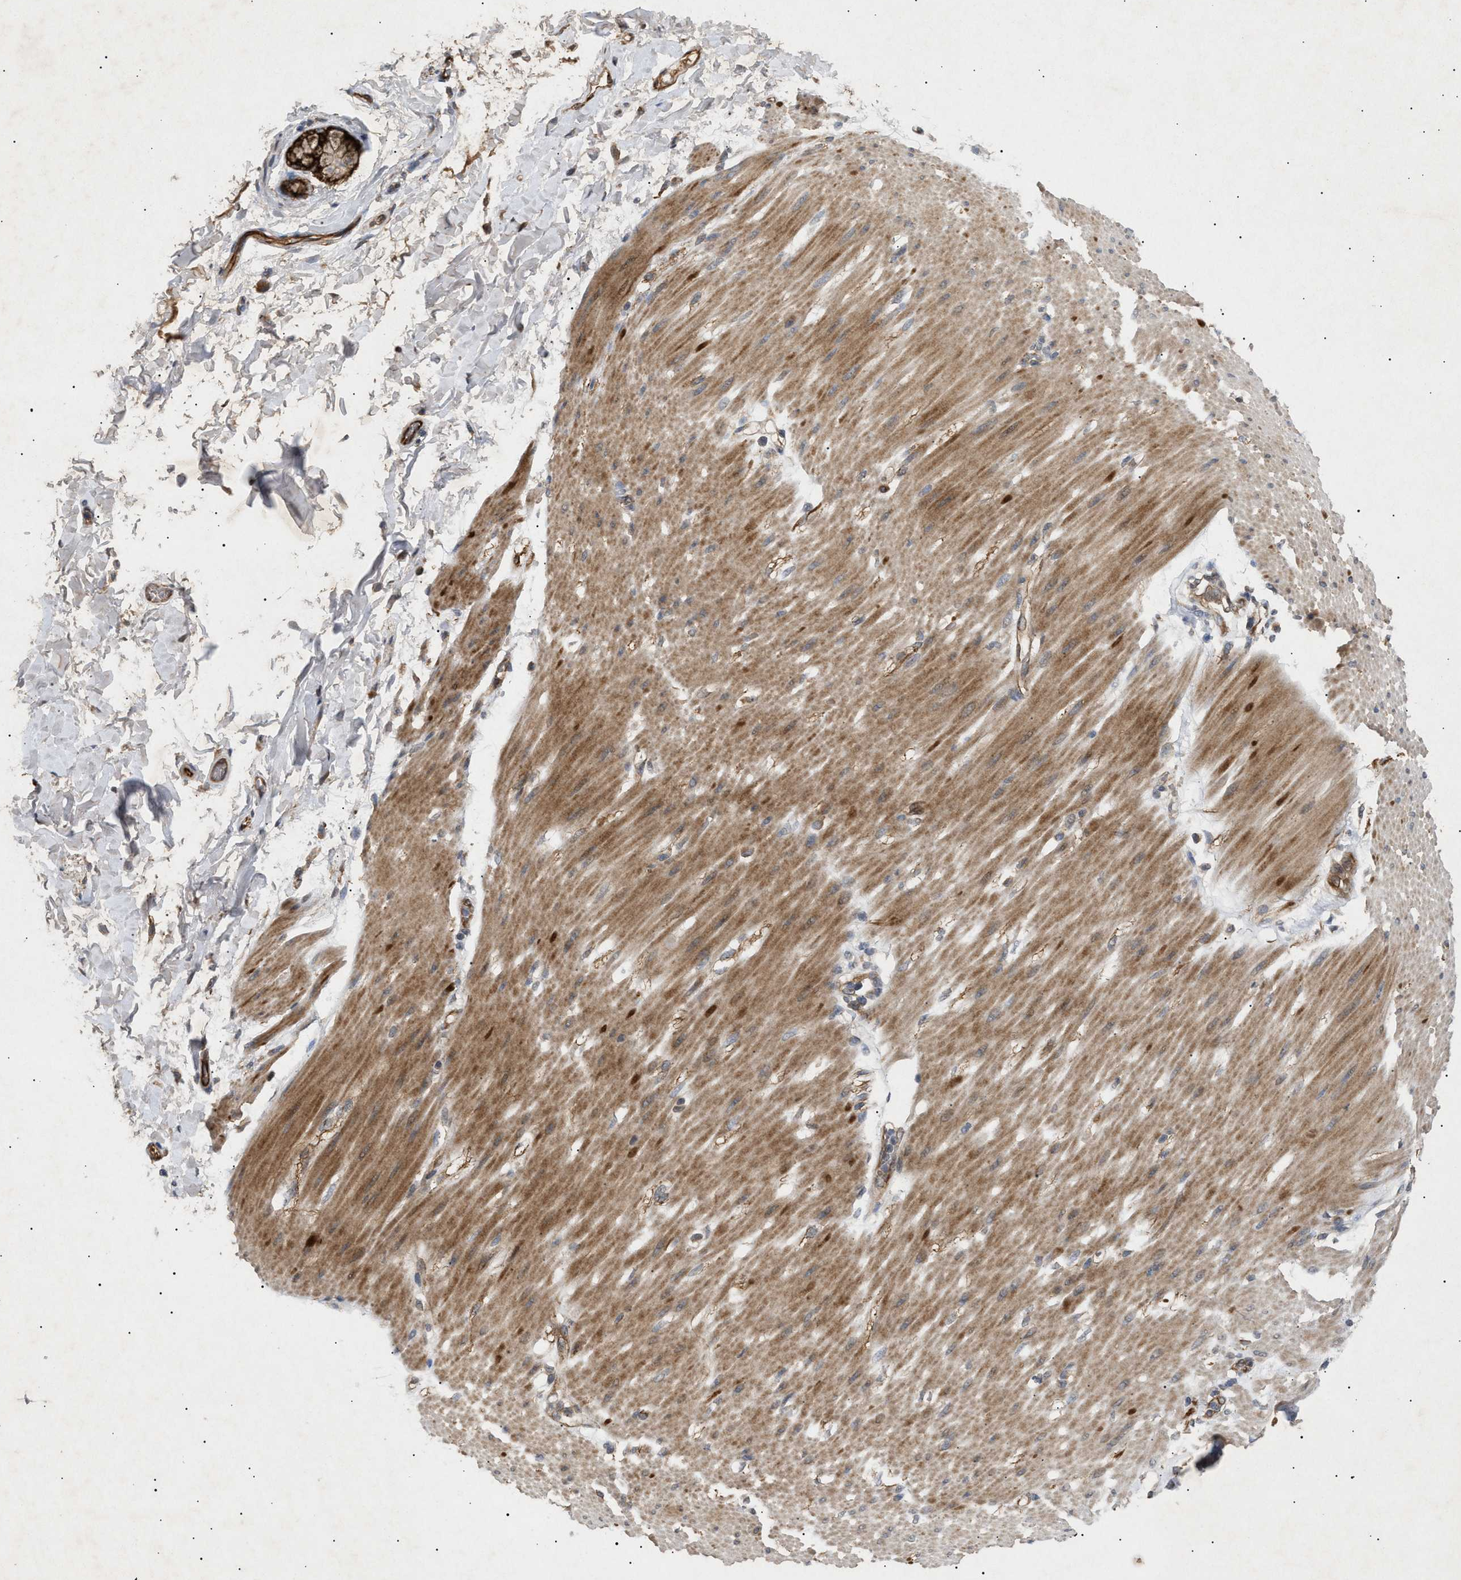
{"staining": {"intensity": "moderate", "quantity": "25%-75%", "location": "cytoplasmic/membranous"}, "tissue": "adipose tissue", "cell_type": "Adipocytes", "image_type": "normal", "snomed": [{"axis": "morphology", "description": "Normal tissue, NOS"}, {"axis": "morphology", "description": "Adenocarcinoma, NOS"}, {"axis": "topography", "description": "Duodenum"}, {"axis": "topography", "description": "Peripheral nerve tissue"}], "caption": "A brown stain shows moderate cytoplasmic/membranous expression of a protein in adipocytes of normal human adipose tissue.", "gene": "SIRT5", "patient": {"sex": "female", "age": 60}}